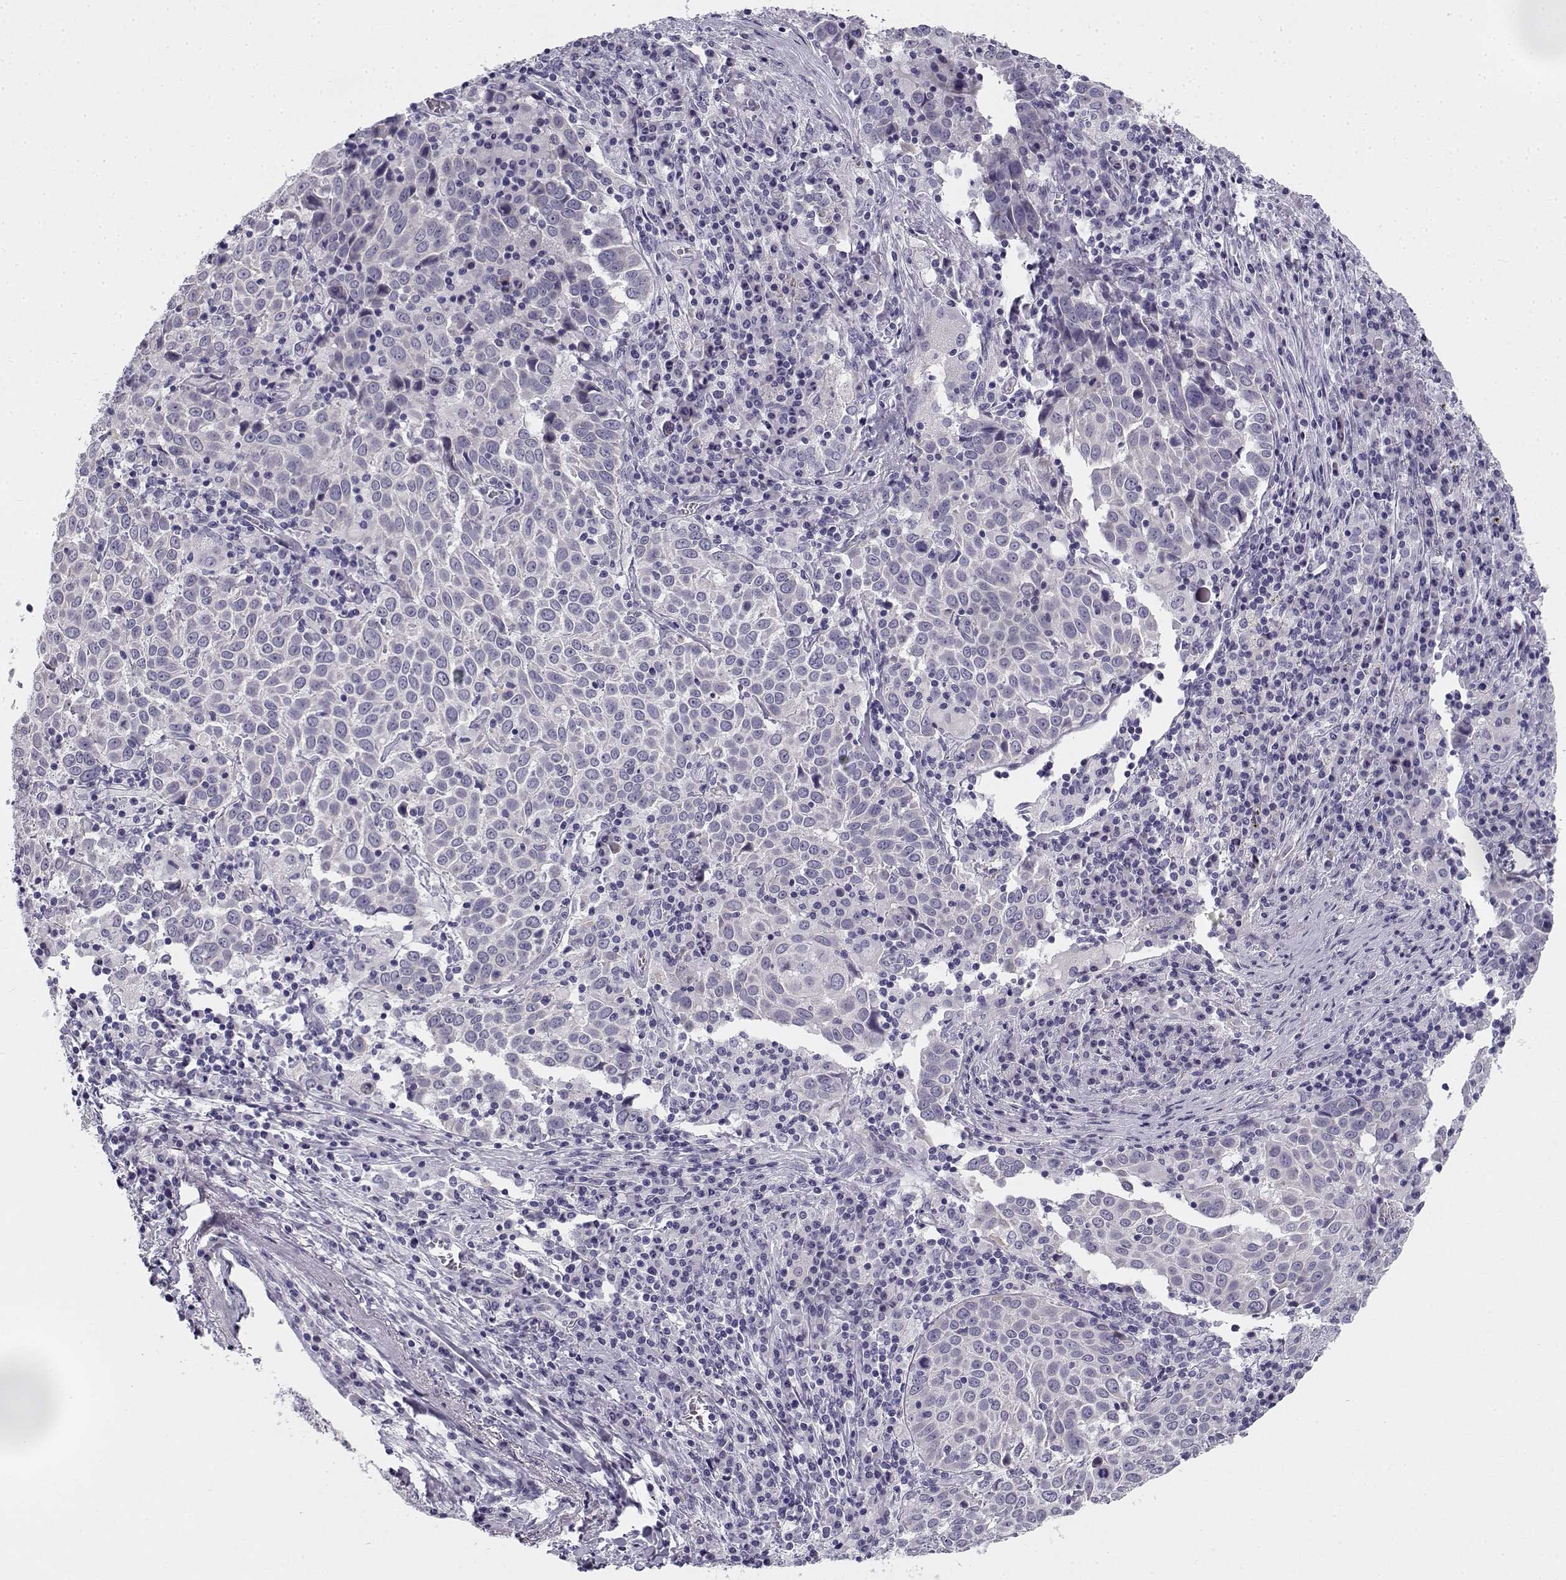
{"staining": {"intensity": "negative", "quantity": "none", "location": "none"}, "tissue": "lung cancer", "cell_type": "Tumor cells", "image_type": "cancer", "snomed": [{"axis": "morphology", "description": "Squamous cell carcinoma, NOS"}, {"axis": "topography", "description": "Lung"}], "caption": "Squamous cell carcinoma (lung) stained for a protein using immunohistochemistry (IHC) reveals no staining tumor cells.", "gene": "CREB3L3", "patient": {"sex": "male", "age": 57}}